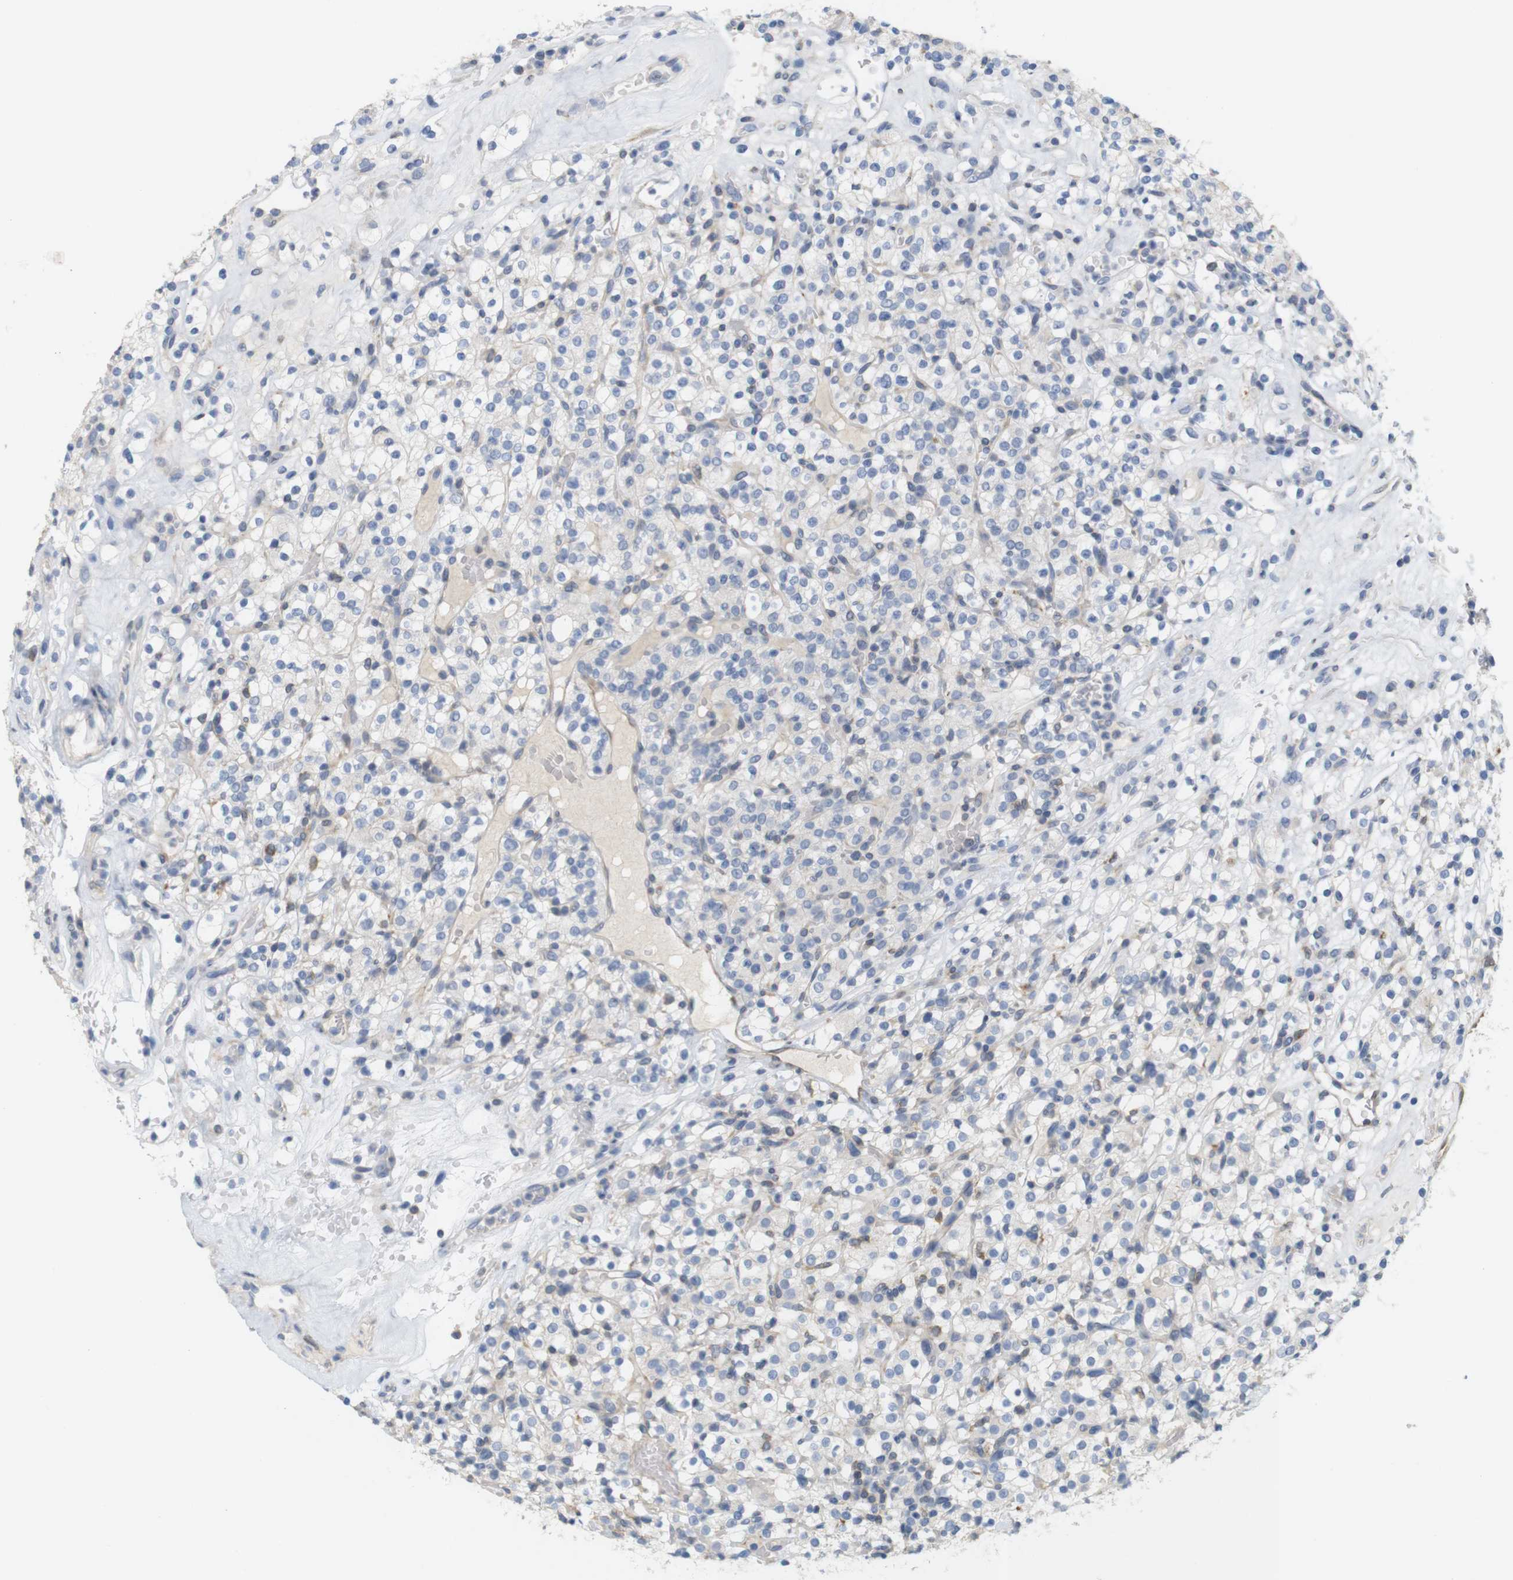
{"staining": {"intensity": "negative", "quantity": "none", "location": "none"}, "tissue": "renal cancer", "cell_type": "Tumor cells", "image_type": "cancer", "snomed": [{"axis": "morphology", "description": "Normal tissue, NOS"}, {"axis": "morphology", "description": "Adenocarcinoma, NOS"}, {"axis": "topography", "description": "Kidney"}], "caption": "The immunohistochemistry (IHC) micrograph has no significant positivity in tumor cells of adenocarcinoma (renal) tissue.", "gene": "ITPR1", "patient": {"sex": "female", "age": 72}}